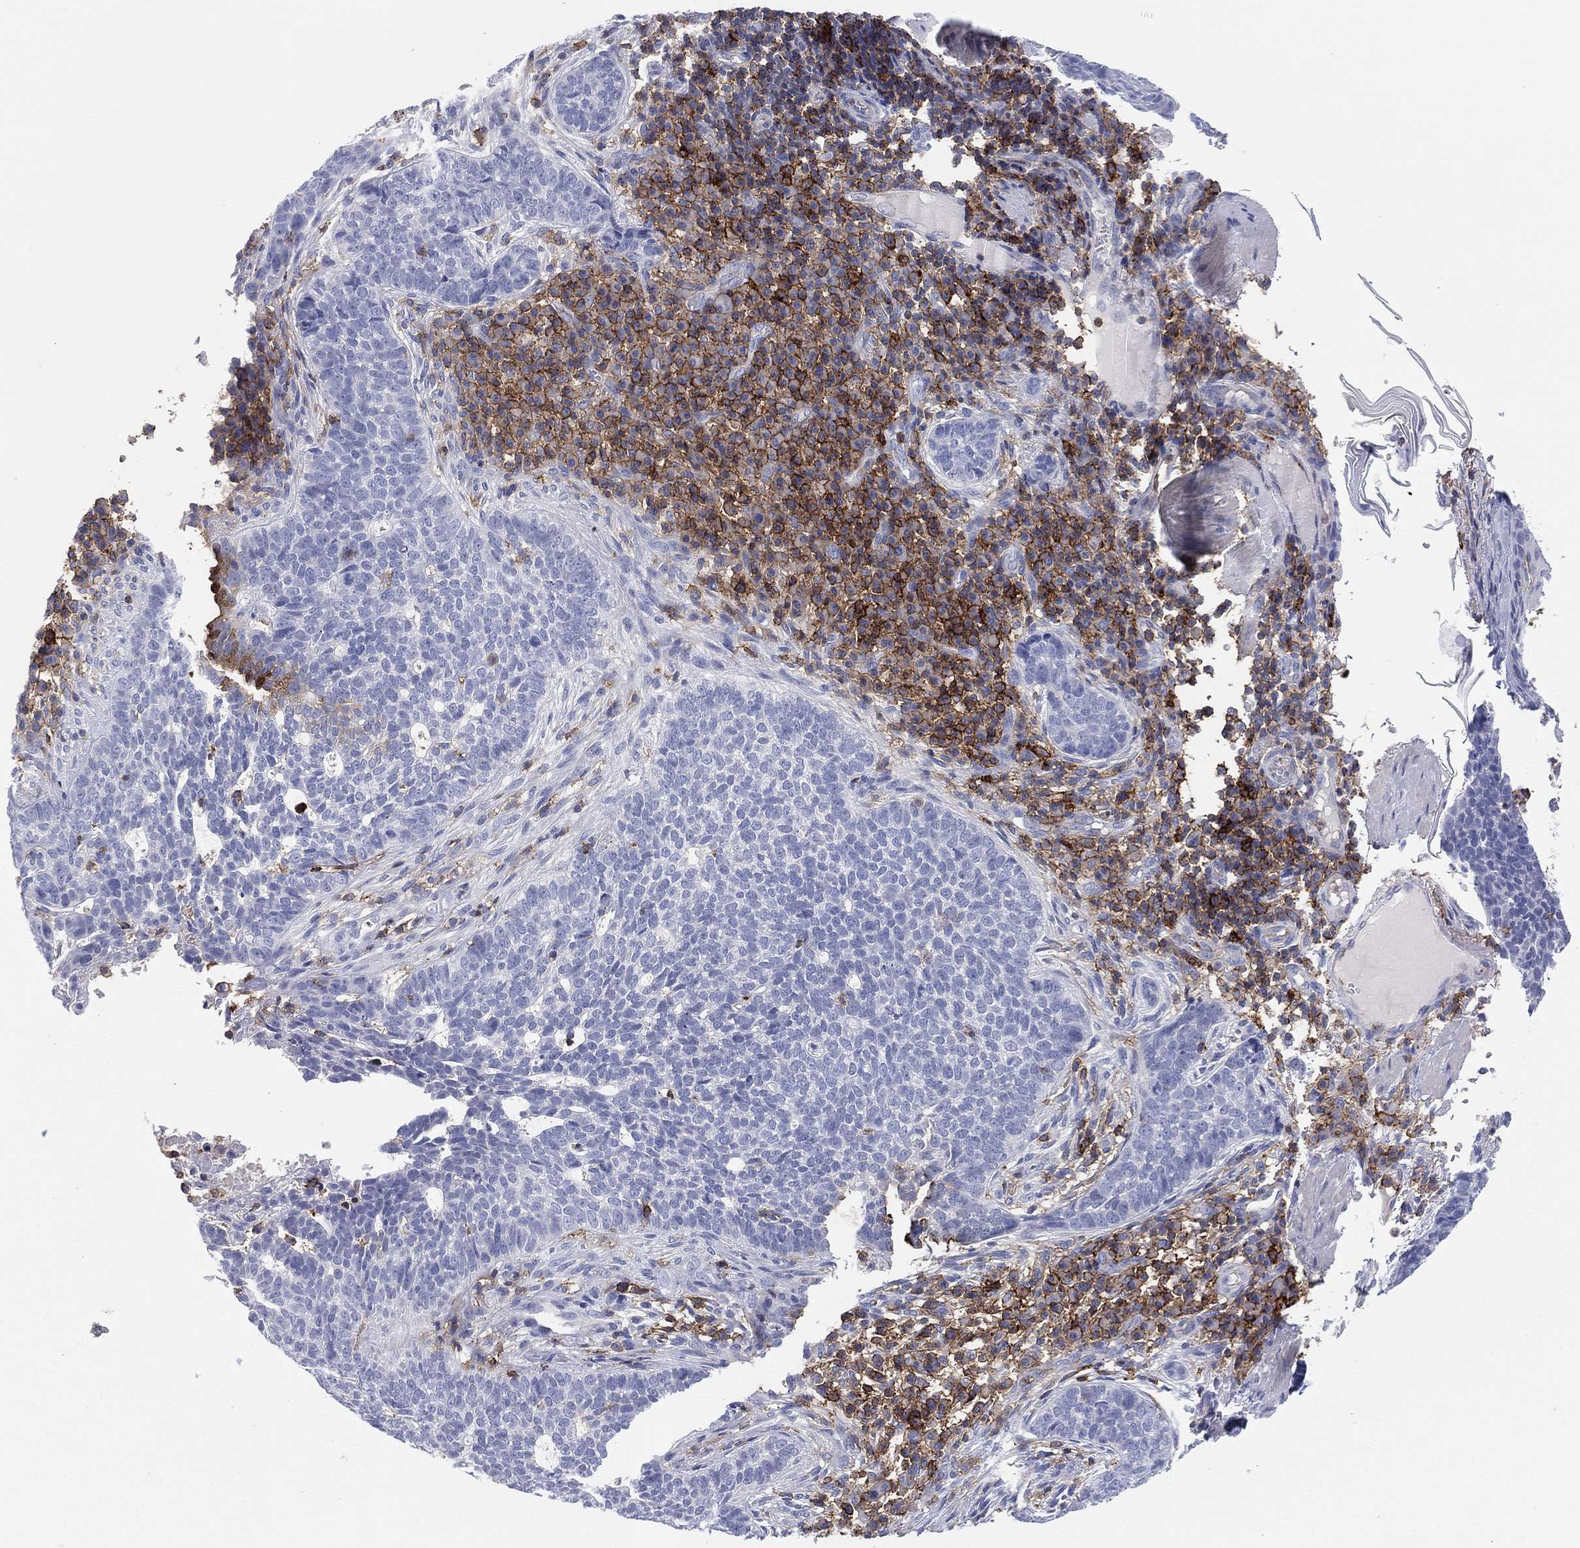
{"staining": {"intensity": "negative", "quantity": "none", "location": "none"}, "tissue": "skin cancer", "cell_type": "Tumor cells", "image_type": "cancer", "snomed": [{"axis": "morphology", "description": "Basal cell carcinoma"}, {"axis": "topography", "description": "Skin"}], "caption": "Tumor cells show no significant protein positivity in skin cancer.", "gene": "SELPLG", "patient": {"sex": "female", "age": 69}}